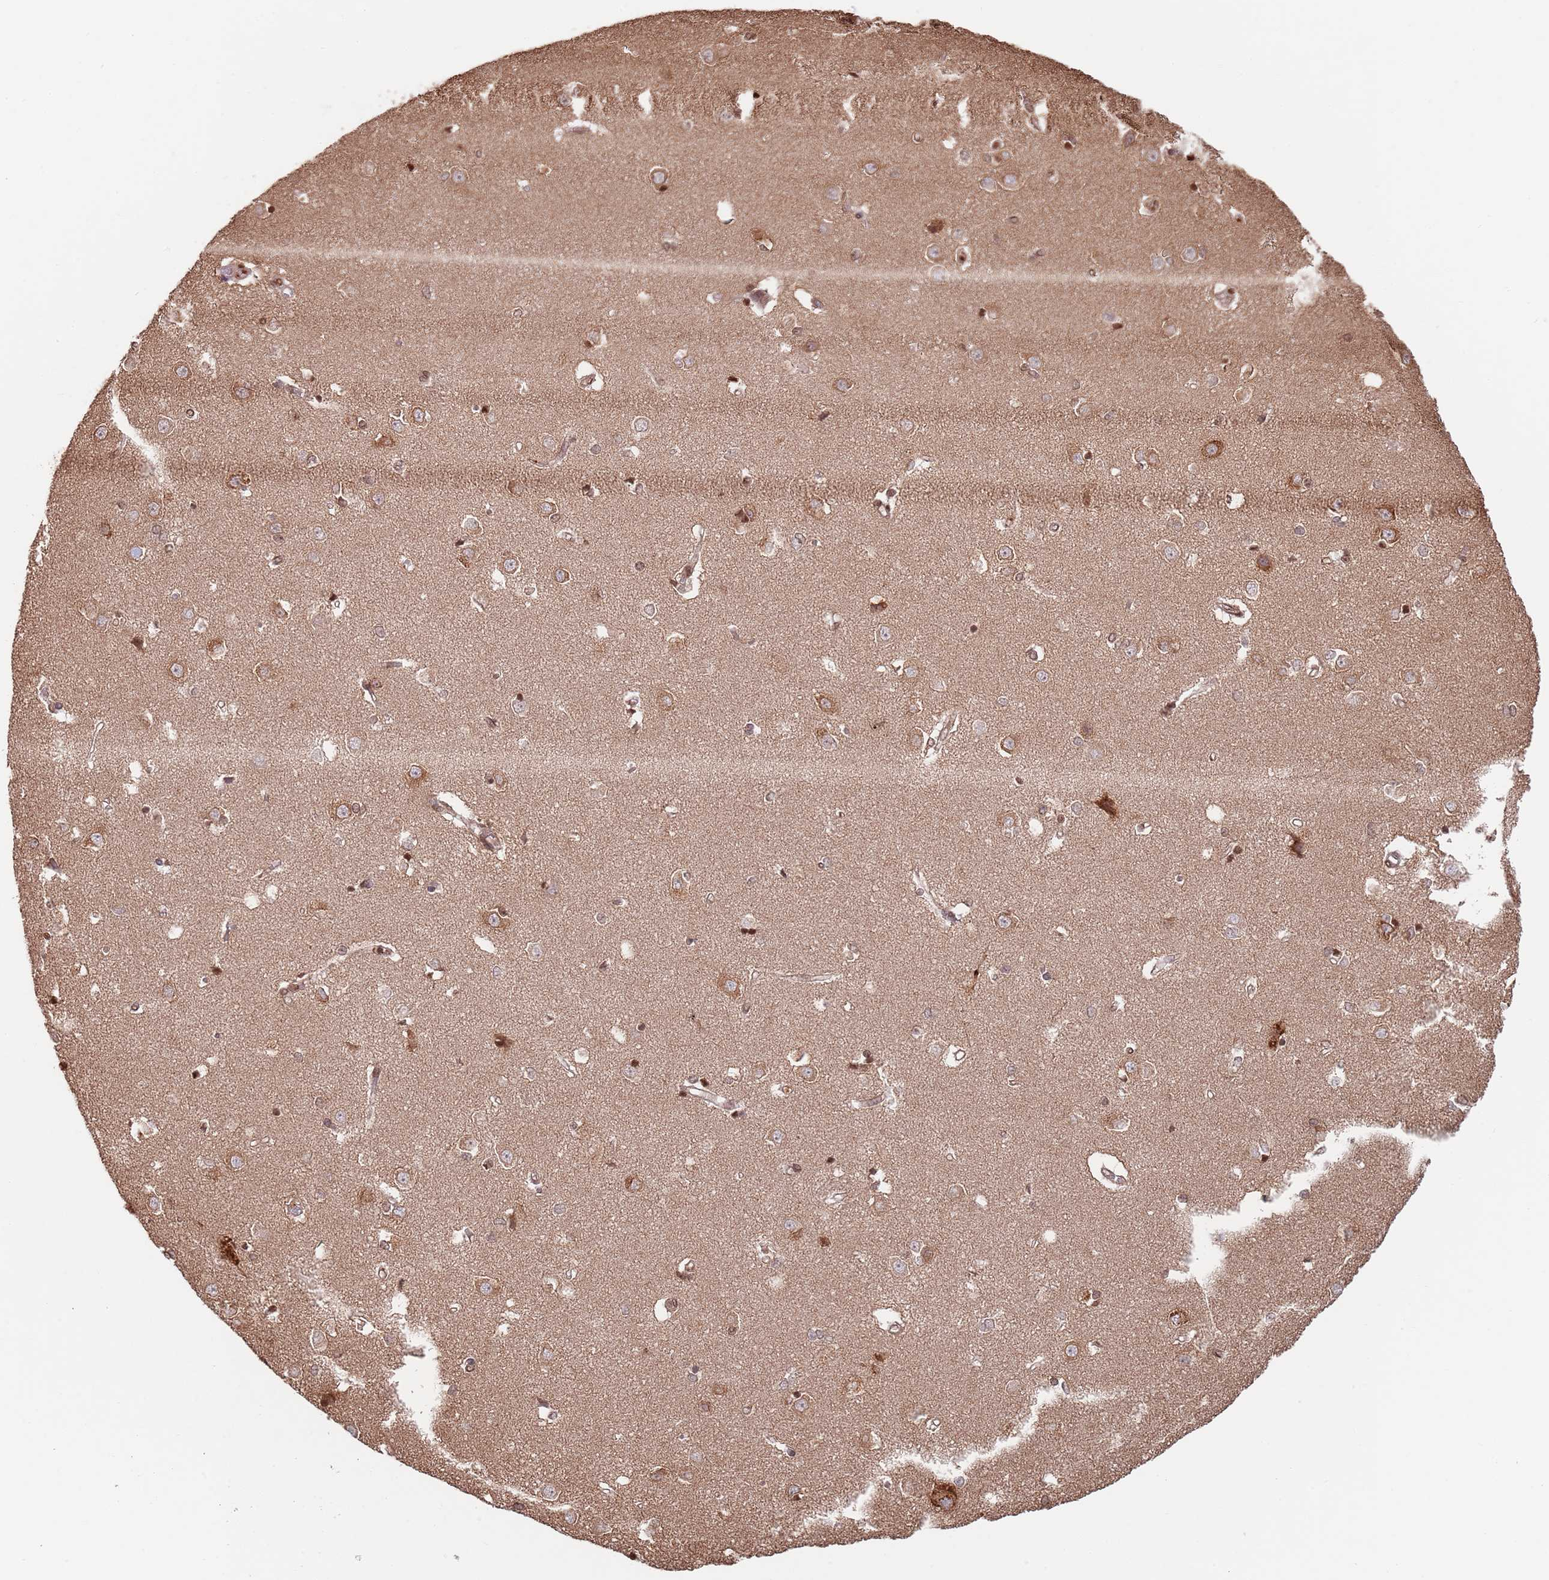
{"staining": {"intensity": "moderate", "quantity": "25%-75%", "location": "nuclear"}, "tissue": "caudate", "cell_type": "Glial cells", "image_type": "normal", "snomed": [{"axis": "morphology", "description": "Normal tissue, NOS"}, {"axis": "topography", "description": "Lateral ventricle wall"}], "caption": "Immunohistochemical staining of unremarkable human caudate demonstrates medium levels of moderate nuclear positivity in about 25%-75% of glial cells.", "gene": "RNF19B", "patient": {"sex": "male", "age": 37}}